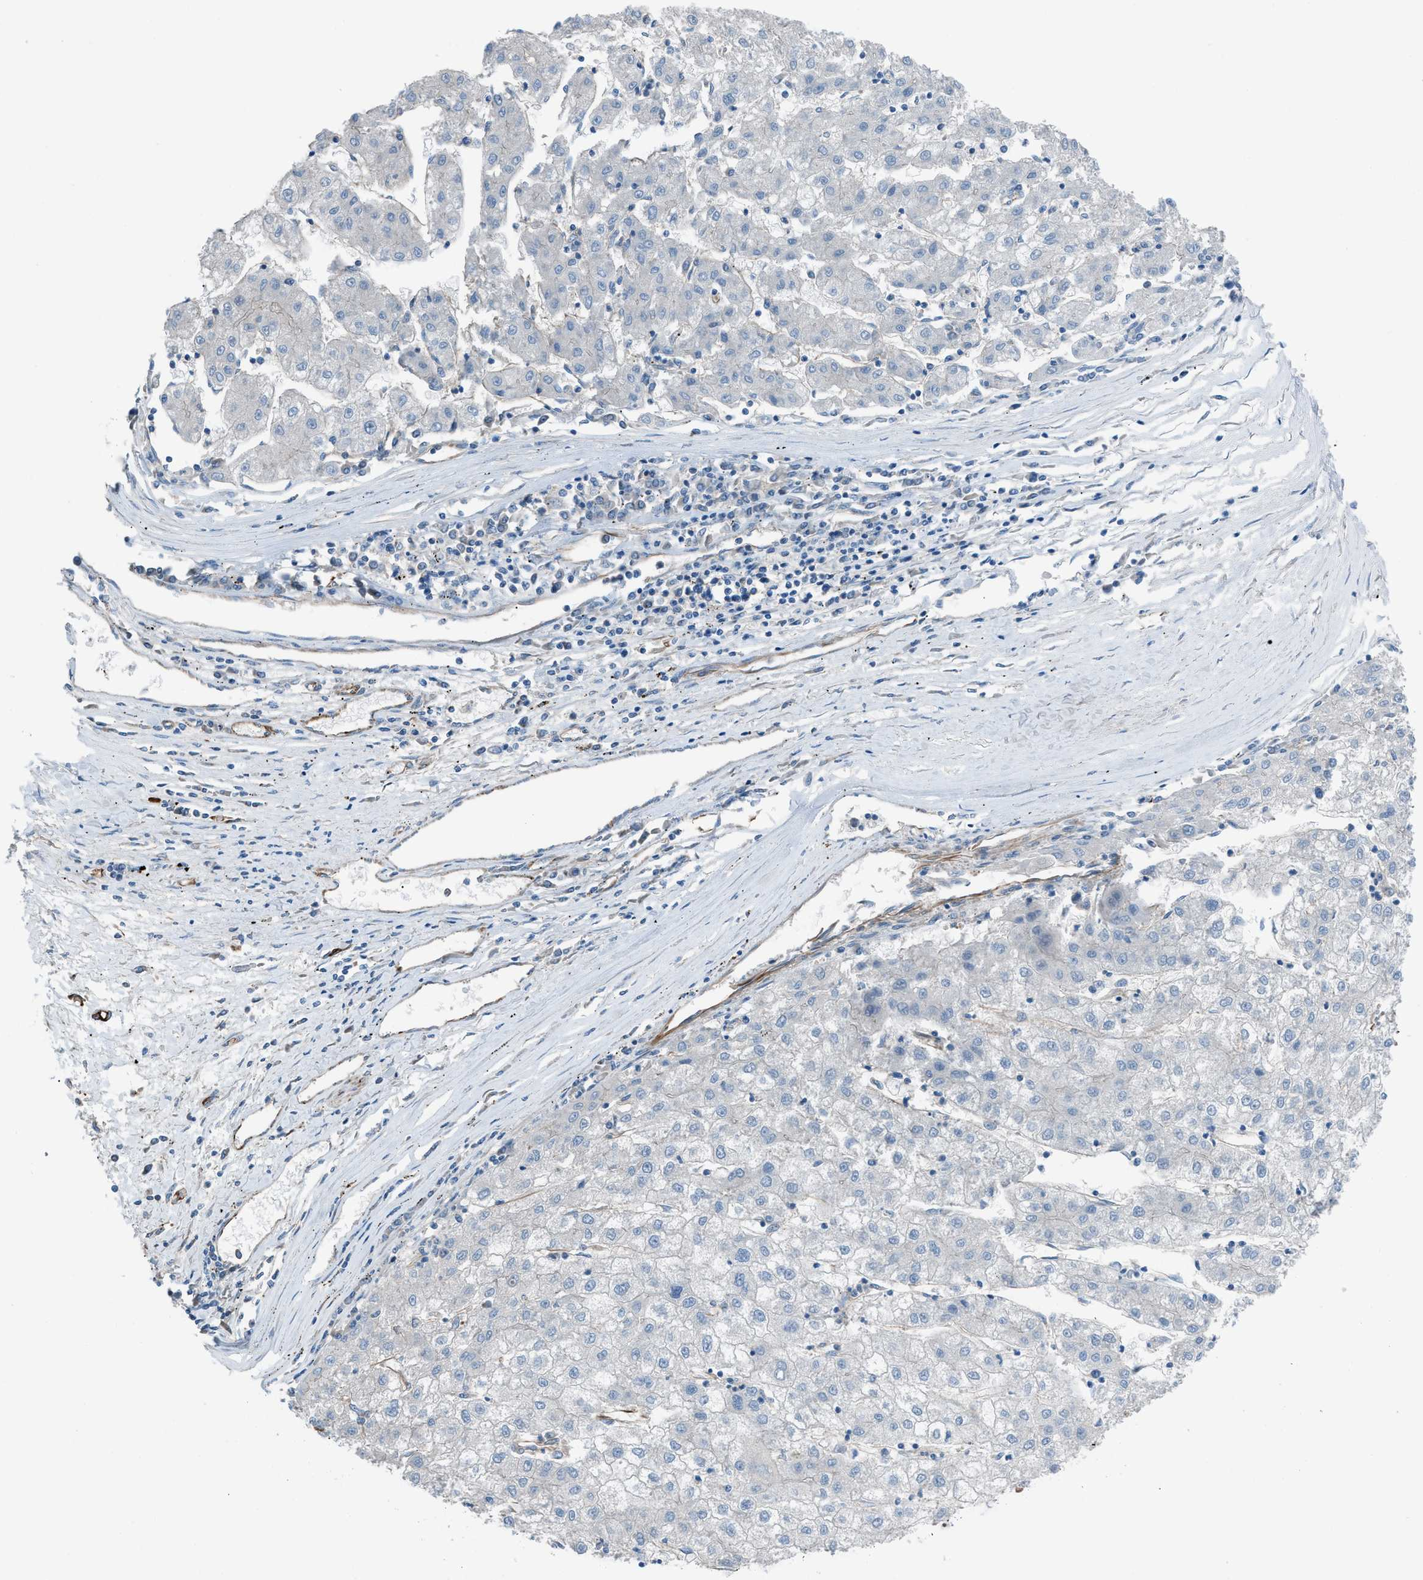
{"staining": {"intensity": "negative", "quantity": "none", "location": "none"}, "tissue": "liver cancer", "cell_type": "Tumor cells", "image_type": "cancer", "snomed": [{"axis": "morphology", "description": "Carcinoma, Hepatocellular, NOS"}, {"axis": "topography", "description": "Liver"}], "caption": "High magnification brightfield microscopy of hepatocellular carcinoma (liver) stained with DAB (brown) and counterstained with hematoxylin (blue): tumor cells show no significant positivity.", "gene": "CABP7", "patient": {"sex": "male", "age": 72}}